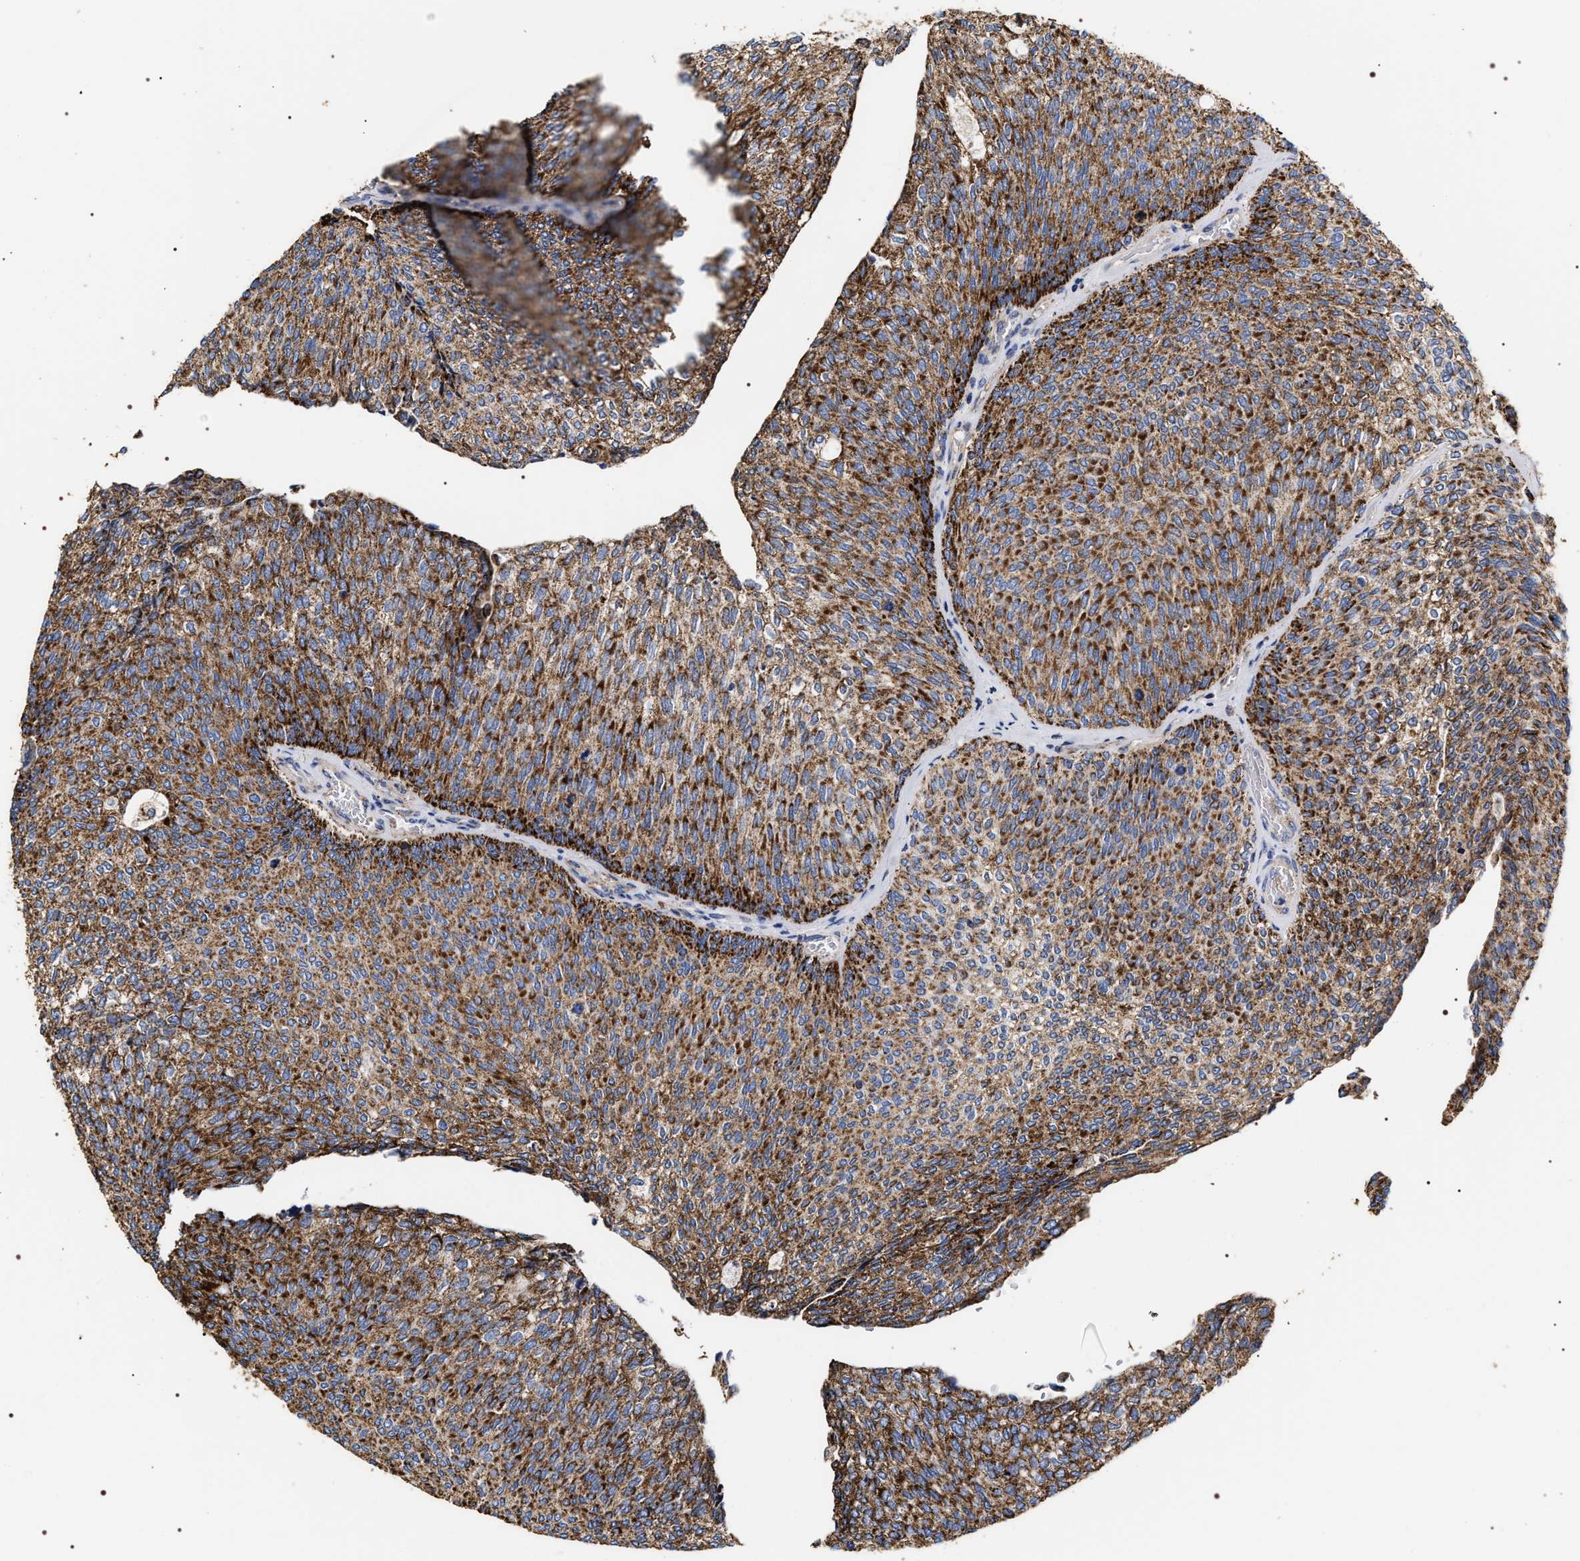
{"staining": {"intensity": "strong", "quantity": ">75%", "location": "cytoplasmic/membranous"}, "tissue": "urothelial cancer", "cell_type": "Tumor cells", "image_type": "cancer", "snomed": [{"axis": "morphology", "description": "Urothelial carcinoma, Low grade"}, {"axis": "topography", "description": "Urinary bladder"}], "caption": "Protein expression analysis of urothelial cancer shows strong cytoplasmic/membranous expression in about >75% of tumor cells.", "gene": "COG5", "patient": {"sex": "female", "age": 79}}